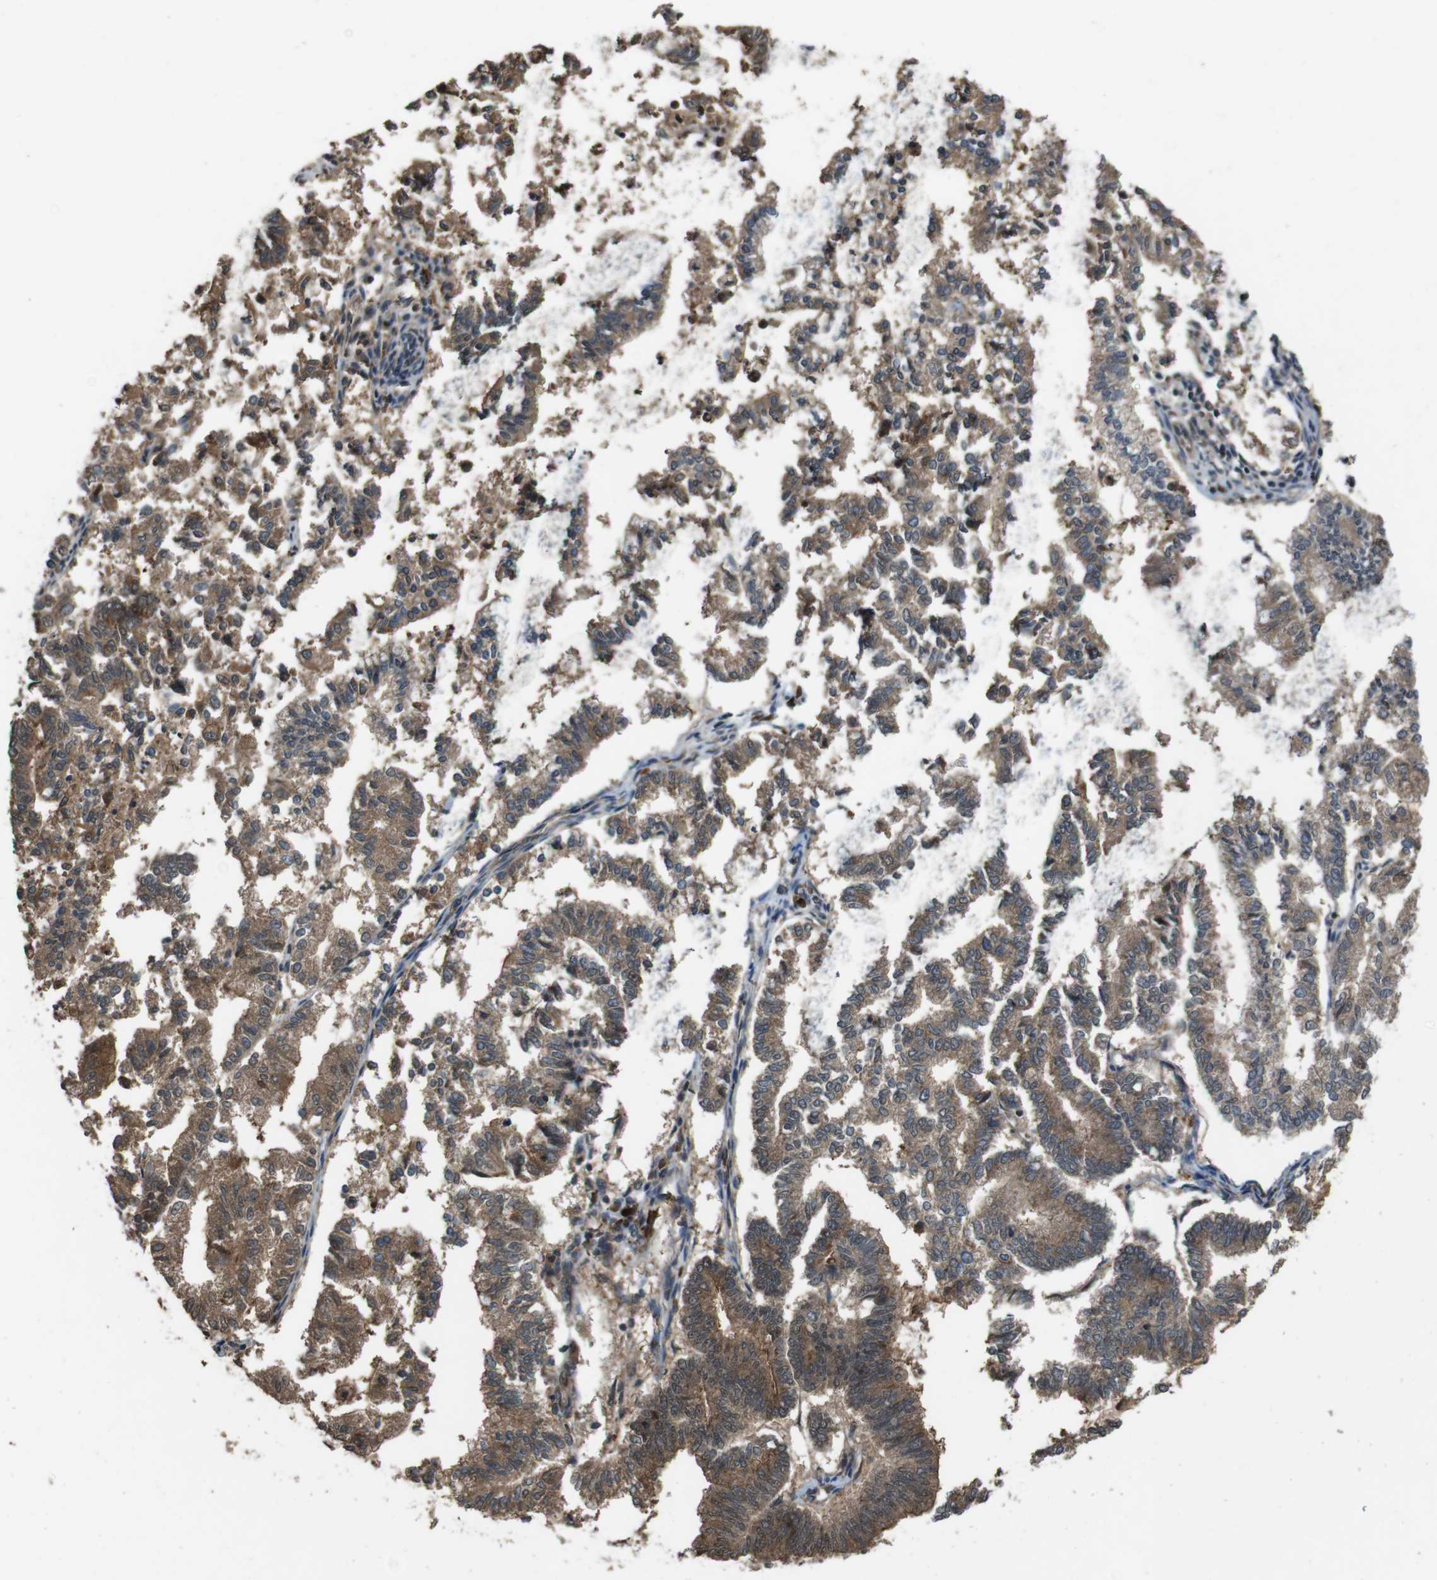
{"staining": {"intensity": "moderate", "quantity": ">75%", "location": "cytoplasmic/membranous"}, "tissue": "endometrial cancer", "cell_type": "Tumor cells", "image_type": "cancer", "snomed": [{"axis": "morphology", "description": "Necrosis, NOS"}, {"axis": "morphology", "description": "Adenocarcinoma, NOS"}, {"axis": "topography", "description": "Endometrium"}], "caption": "This is a micrograph of immunohistochemistry (IHC) staining of endometrial cancer, which shows moderate positivity in the cytoplasmic/membranous of tumor cells.", "gene": "CDC34", "patient": {"sex": "female", "age": 79}}